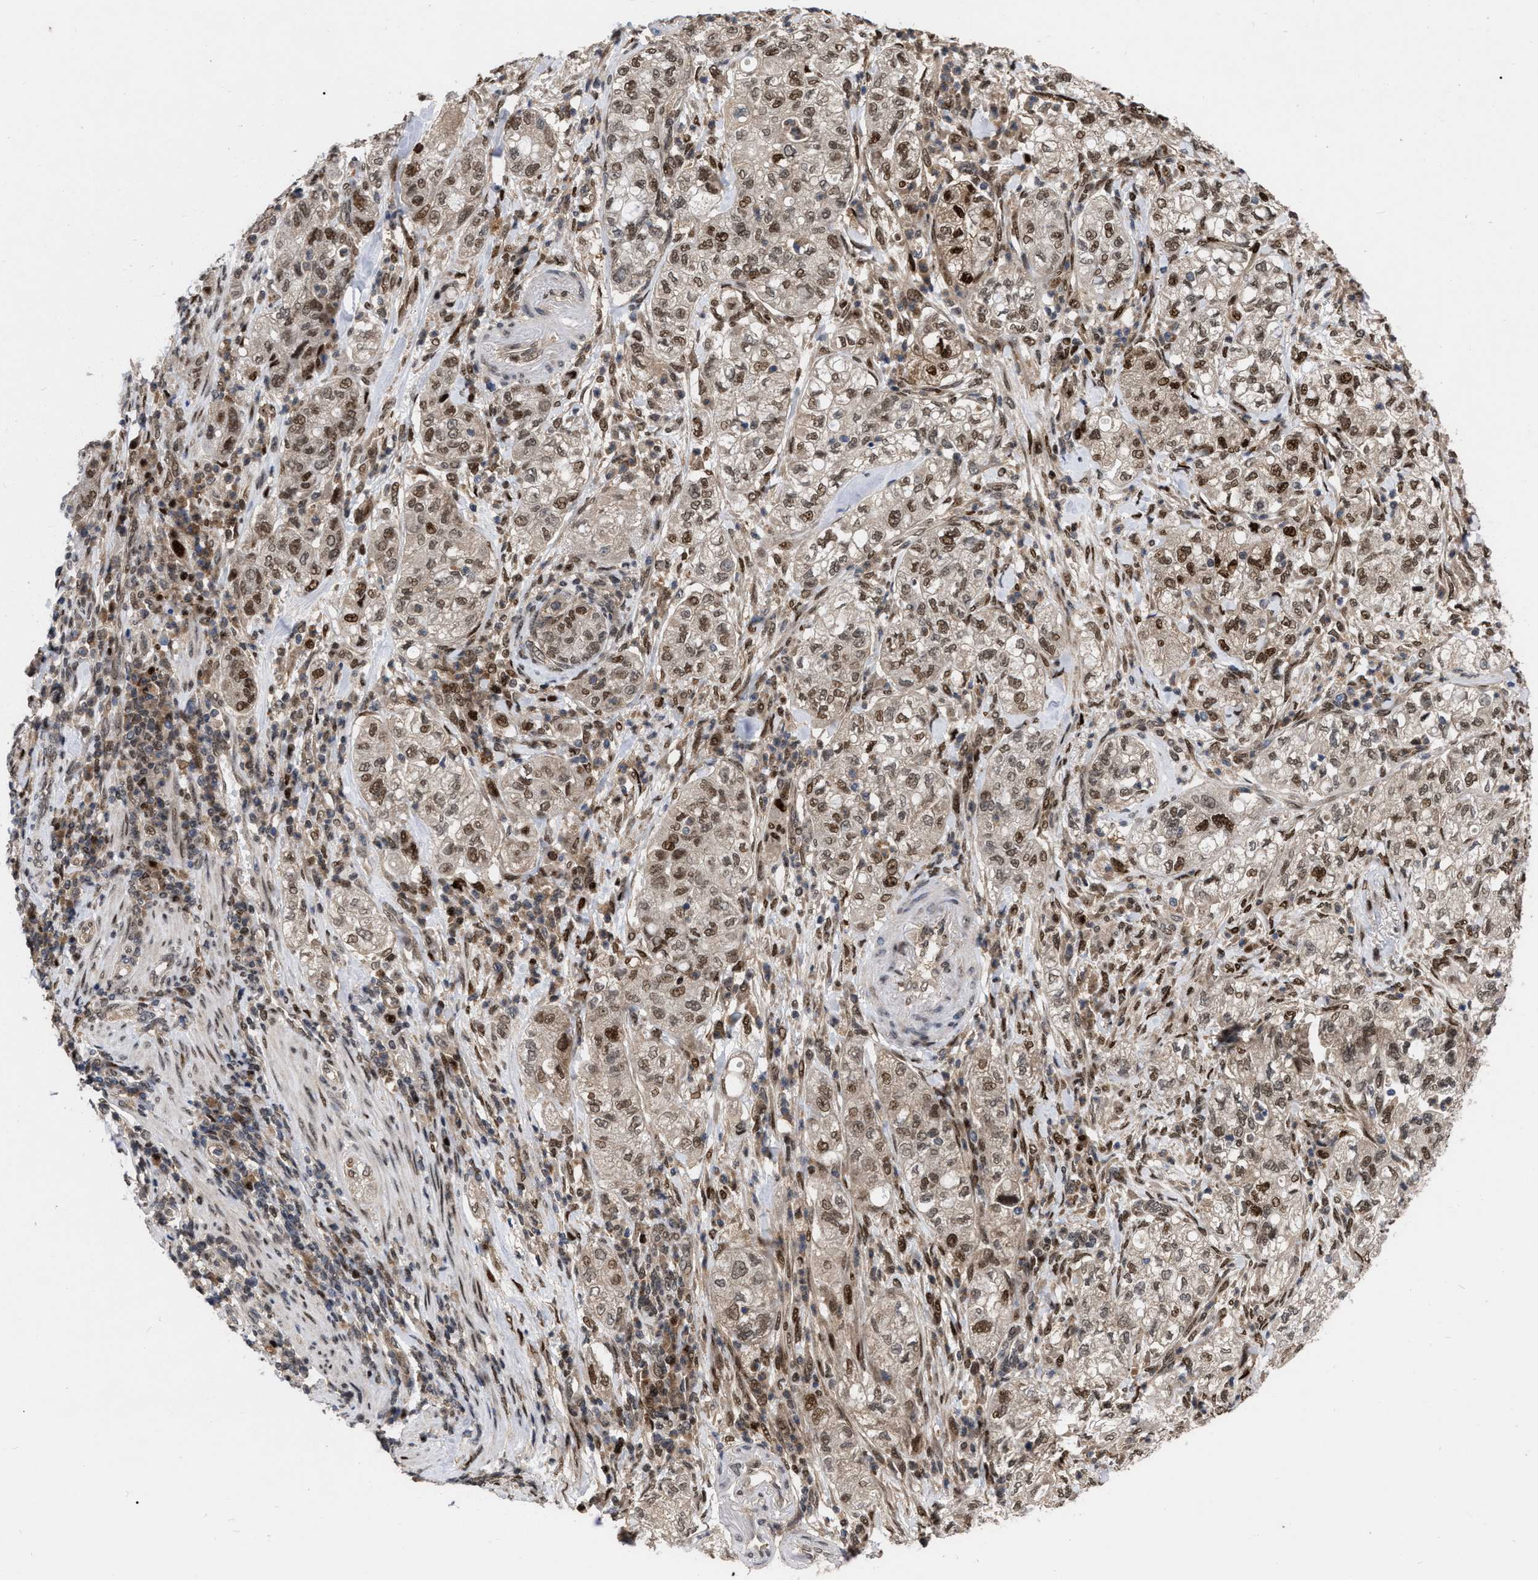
{"staining": {"intensity": "strong", "quantity": "25%-75%", "location": "cytoplasmic/membranous,nuclear"}, "tissue": "pancreatic cancer", "cell_type": "Tumor cells", "image_type": "cancer", "snomed": [{"axis": "morphology", "description": "Adenocarcinoma, NOS"}, {"axis": "topography", "description": "Pancreas"}], "caption": "High-magnification brightfield microscopy of pancreatic adenocarcinoma stained with DAB (3,3'-diaminobenzidine) (brown) and counterstained with hematoxylin (blue). tumor cells exhibit strong cytoplasmic/membranous and nuclear positivity is identified in about25%-75% of cells.", "gene": "MDM4", "patient": {"sex": "female", "age": 78}}